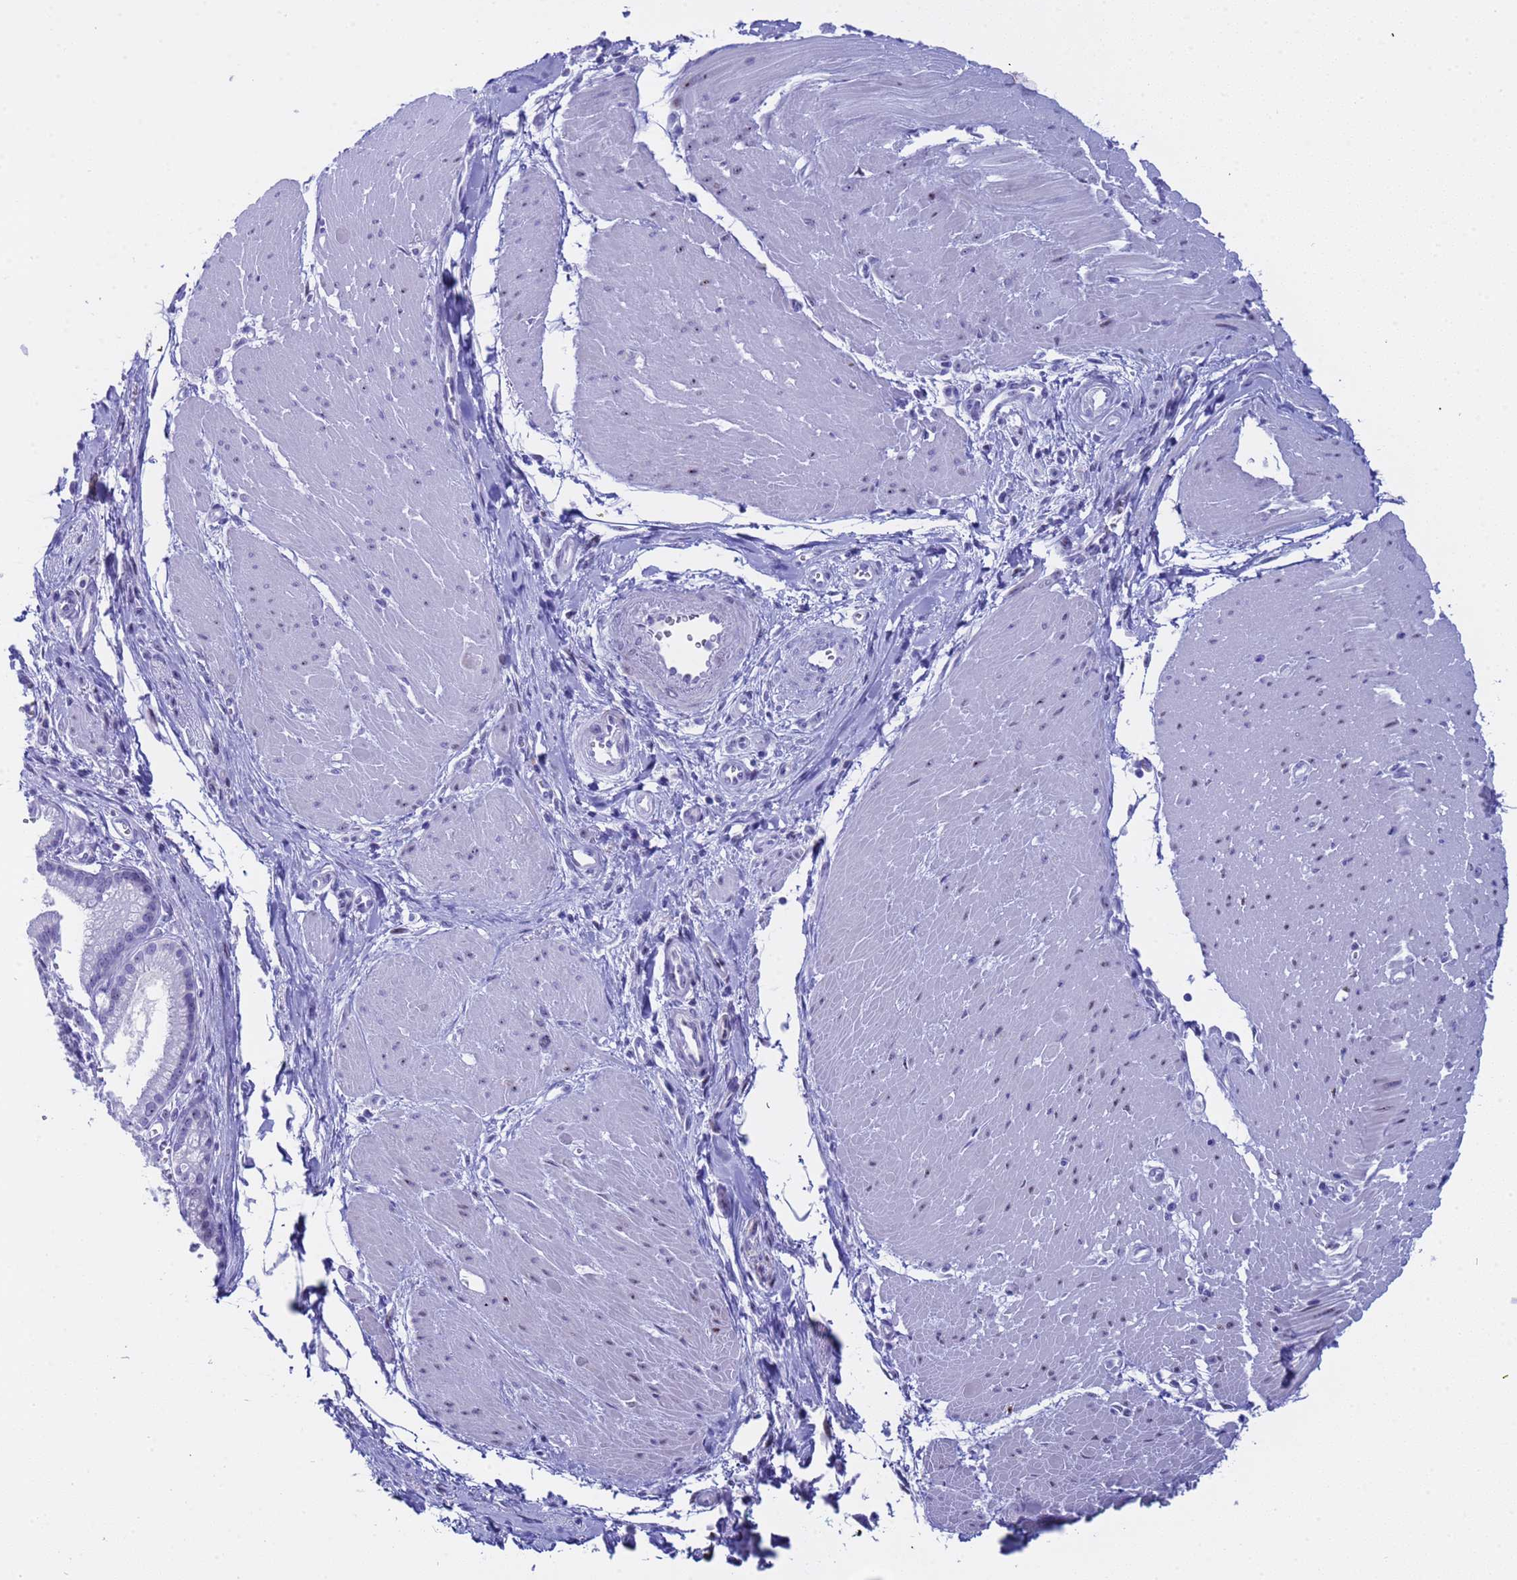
{"staining": {"intensity": "negative", "quantity": "none", "location": "none"}, "tissue": "pancreatic cancer", "cell_type": "Tumor cells", "image_type": "cancer", "snomed": [{"axis": "morphology", "description": "Adenocarcinoma, NOS"}, {"axis": "topography", "description": "Pancreas"}], "caption": "The photomicrograph shows no staining of tumor cells in adenocarcinoma (pancreatic).", "gene": "POP5", "patient": {"sex": "male", "age": 78}}